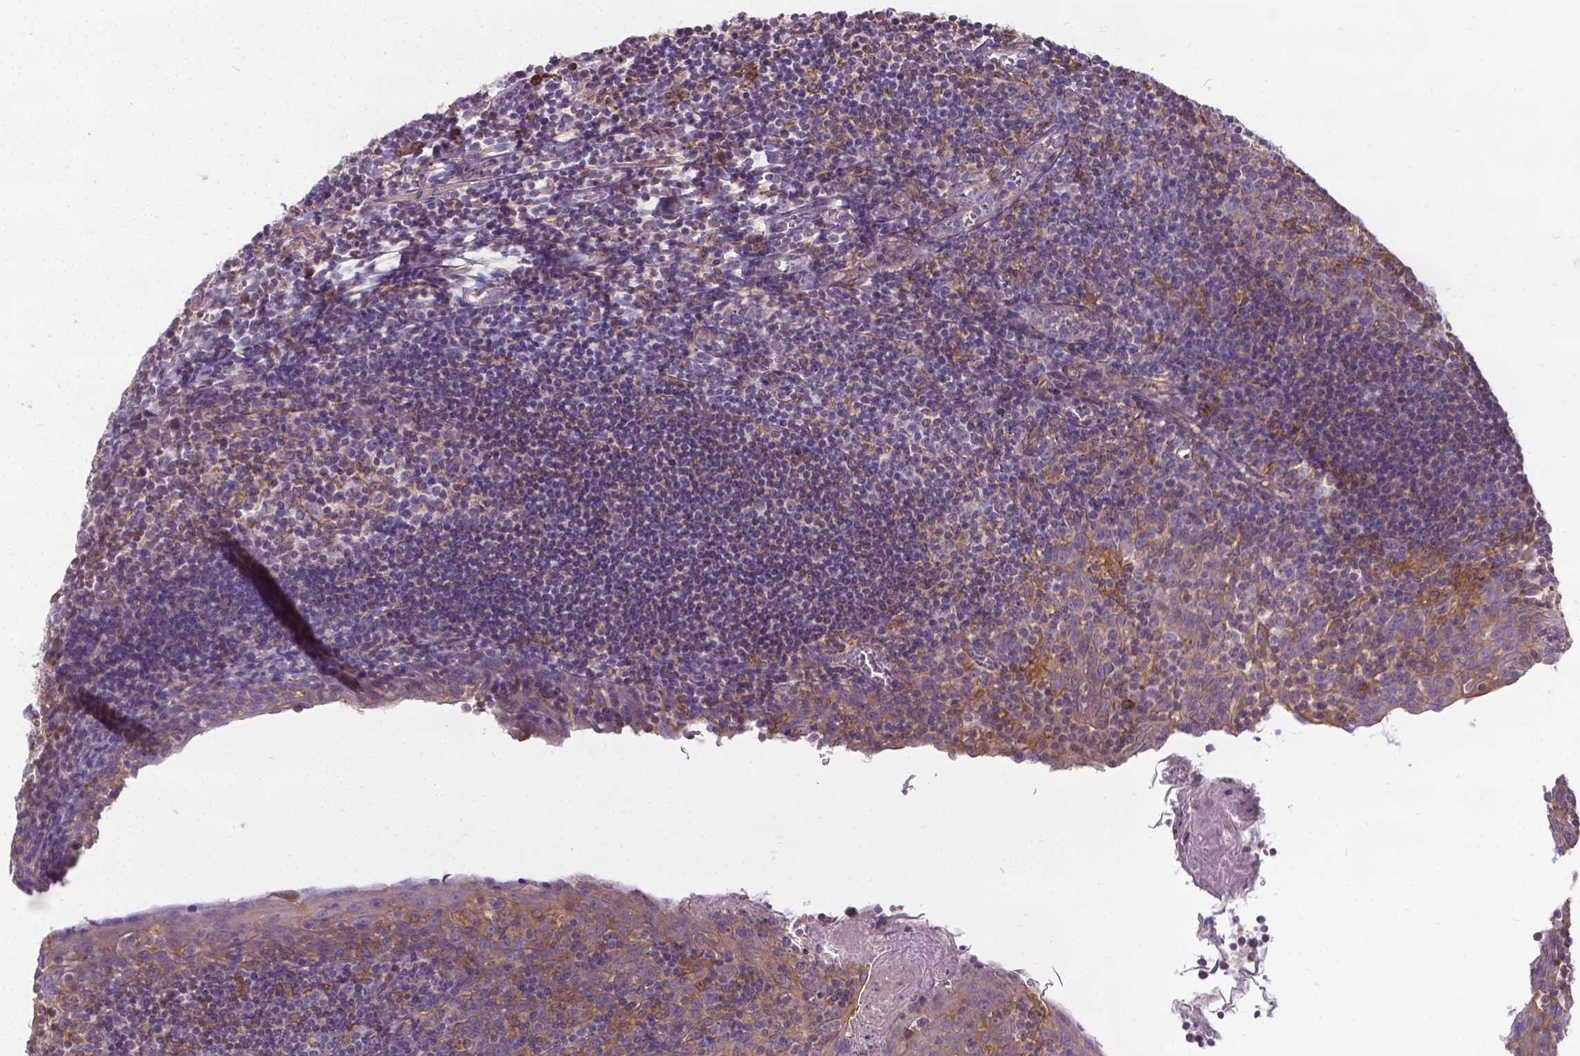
{"staining": {"intensity": "weak", "quantity": "<25%", "location": "cytoplasmic/membranous"}, "tissue": "lymph node", "cell_type": "Germinal center cells", "image_type": "normal", "snomed": [{"axis": "morphology", "description": "Normal tissue, NOS"}, {"axis": "topography", "description": "Lymph node"}], "caption": "Germinal center cells show no significant protein staining in unremarkable lymph node. The staining was performed using DAB to visualize the protein expression in brown, while the nuclei were stained in blue with hematoxylin (Magnification: 20x).", "gene": "CFAP299", "patient": {"sex": "female", "age": 21}}